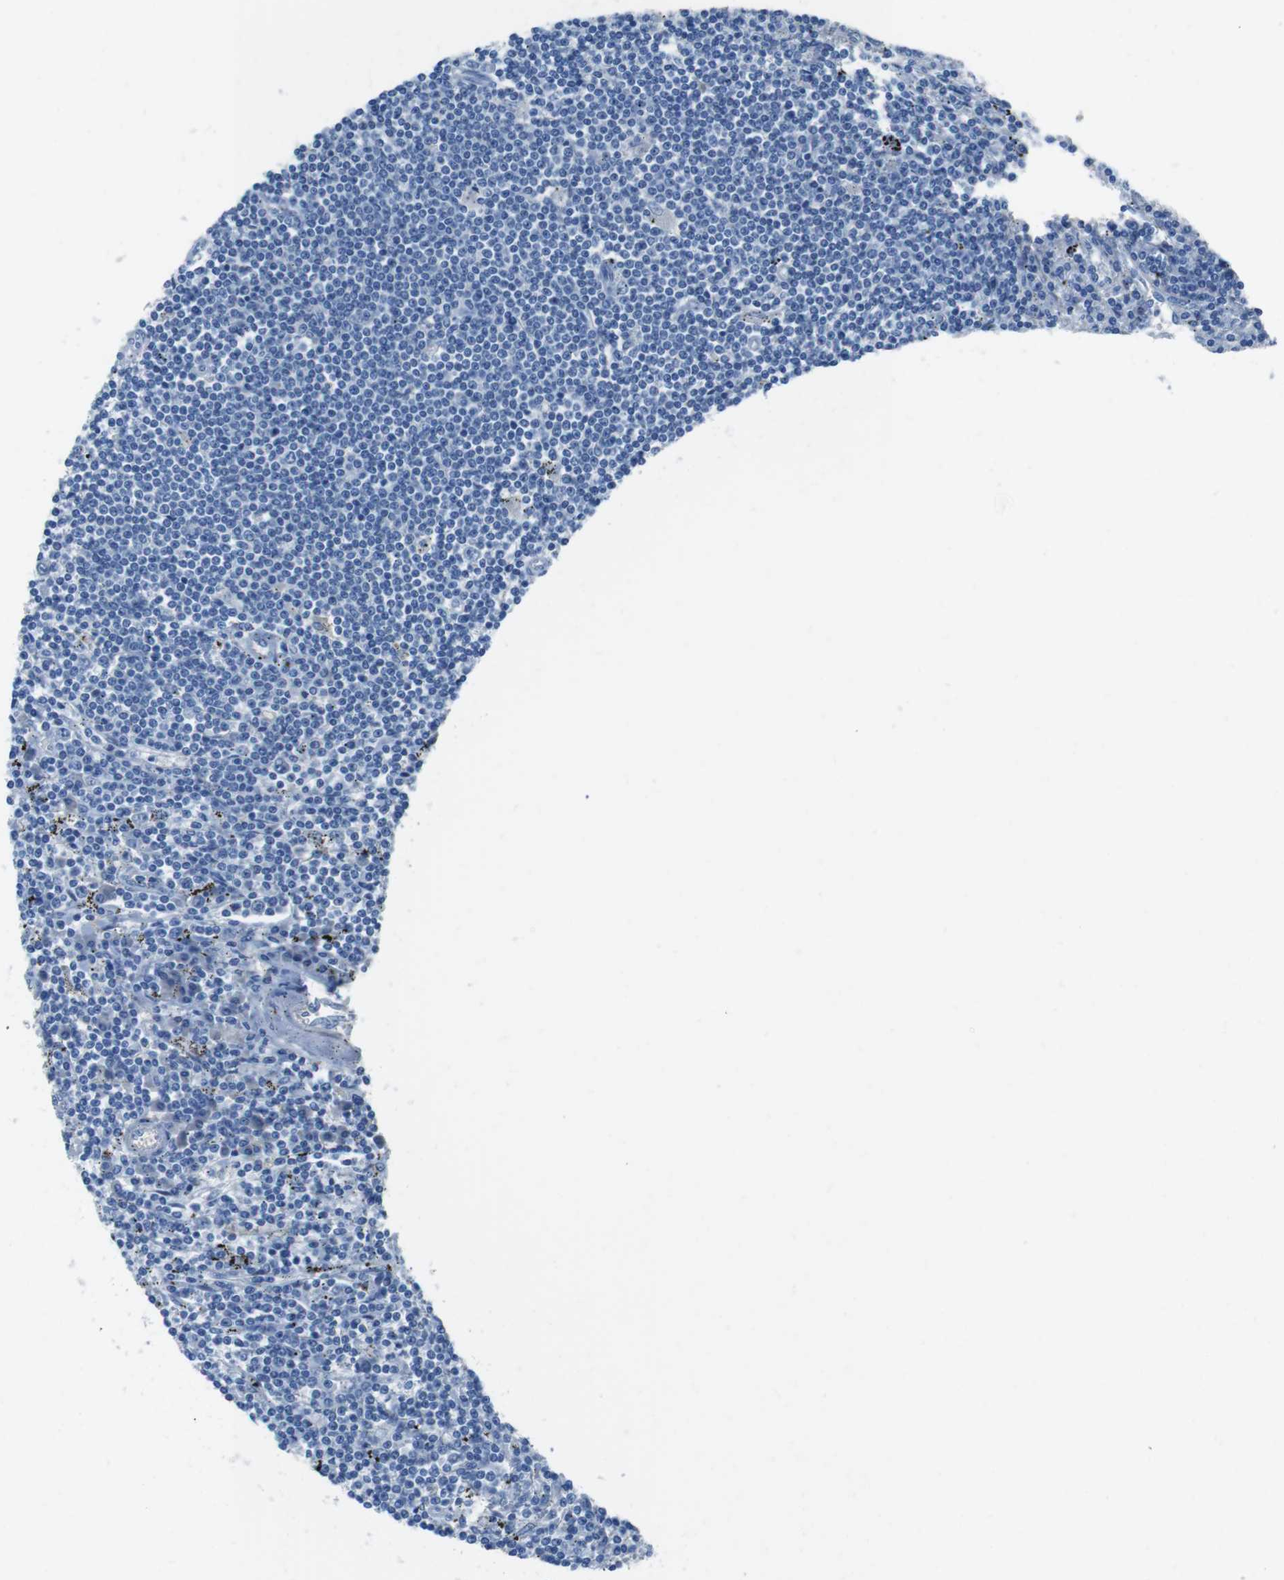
{"staining": {"intensity": "negative", "quantity": "none", "location": "none"}, "tissue": "lymphoma", "cell_type": "Tumor cells", "image_type": "cancer", "snomed": [{"axis": "morphology", "description": "Malignant lymphoma, non-Hodgkin's type, Low grade"}, {"axis": "topography", "description": "Spleen"}], "caption": "This micrograph is of low-grade malignant lymphoma, non-Hodgkin's type stained with immunohistochemistry (IHC) to label a protein in brown with the nuclei are counter-stained blue. There is no staining in tumor cells.", "gene": "CYP2C8", "patient": {"sex": "male", "age": 76}}